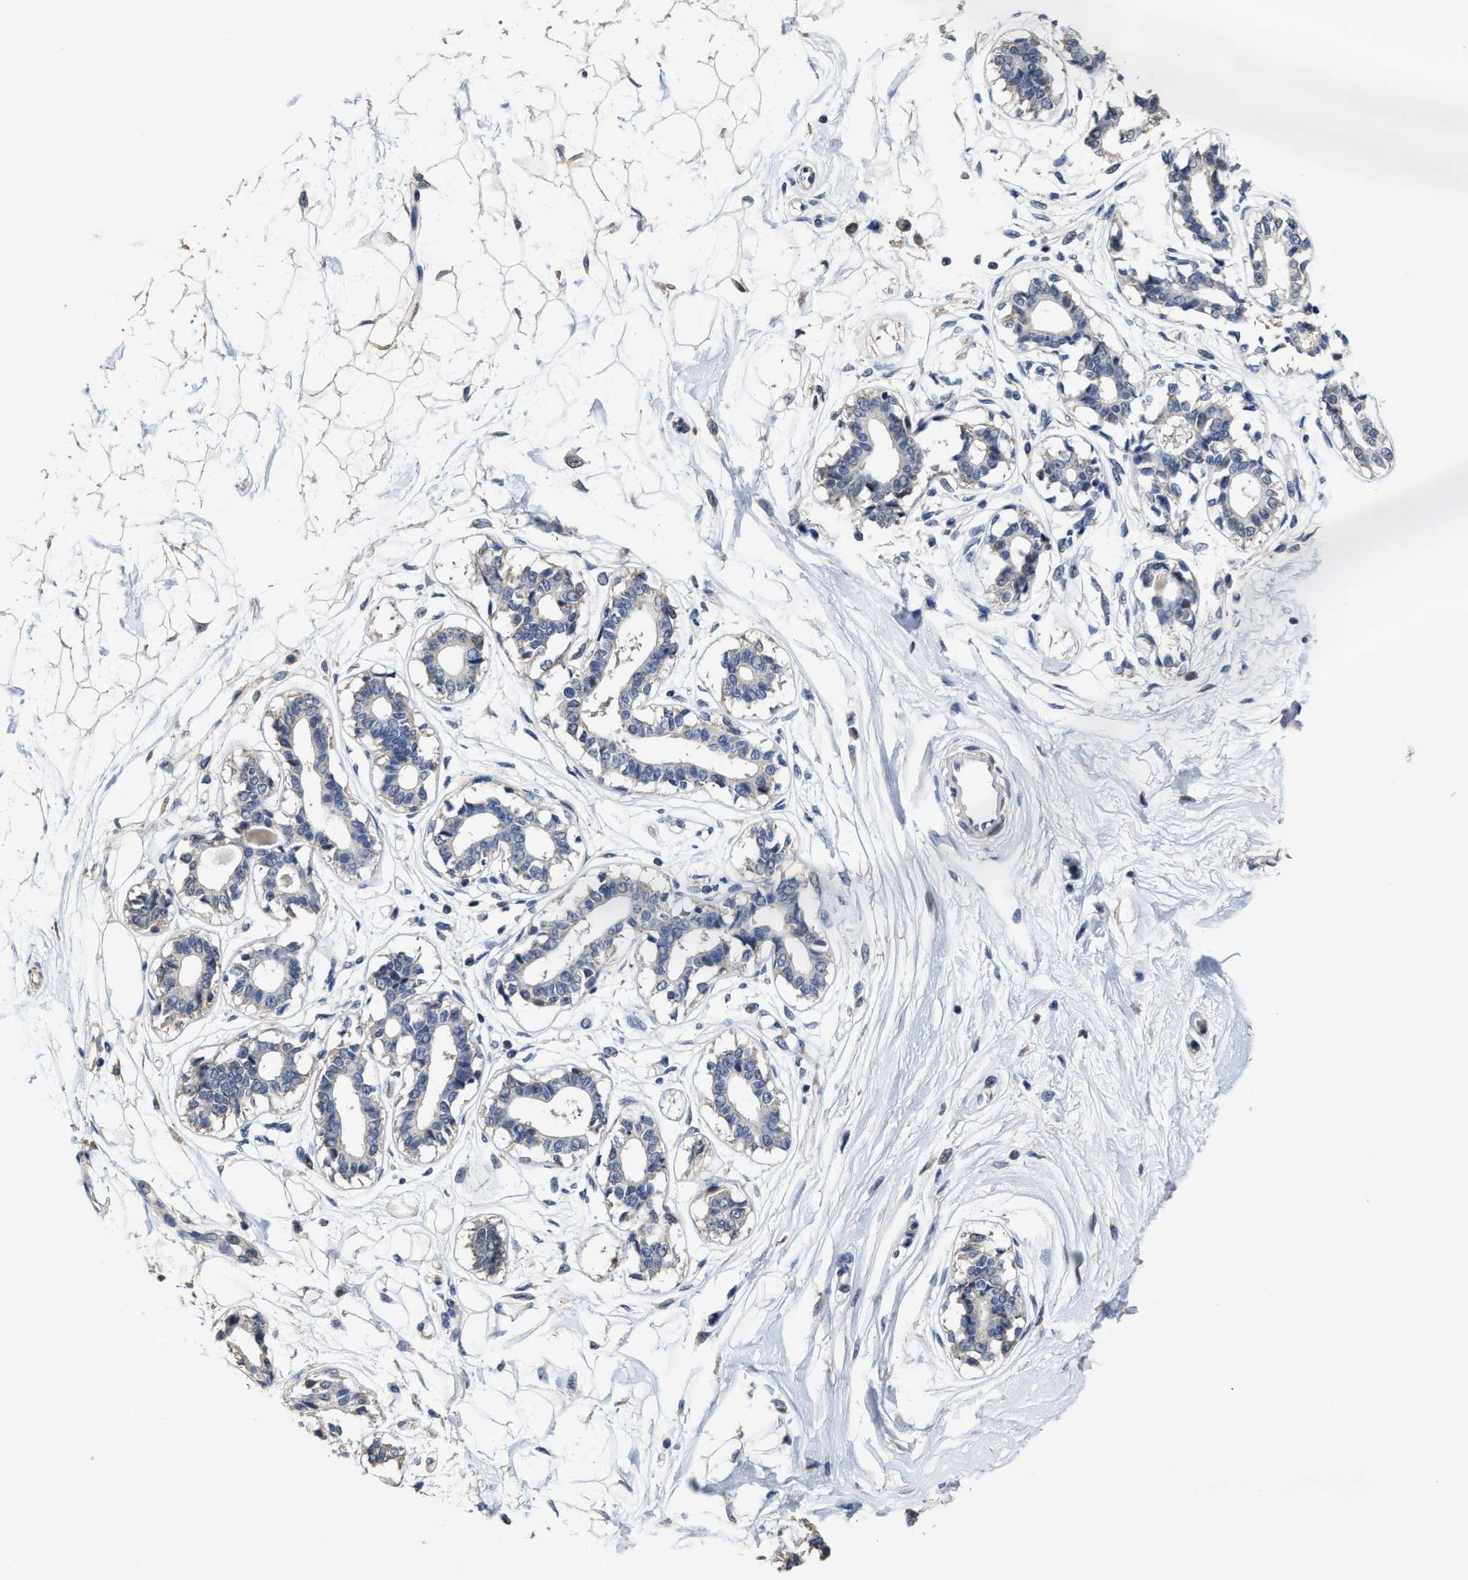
{"staining": {"intensity": "negative", "quantity": "none", "location": "none"}, "tissue": "breast", "cell_type": "Adipocytes", "image_type": "normal", "snomed": [{"axis": "morphology", "description": "Normal tissue, NOS"}, {"axis": "topography", "description": "Breast"}], "caption": "Adipocytes are negative for brown protein staining in benign breast. (DAB immunohistochemistry visualized using brightfield microscopy, high magnification).", "gene": "ZFAT", "patient": {"sex": "female", "age": 45}}